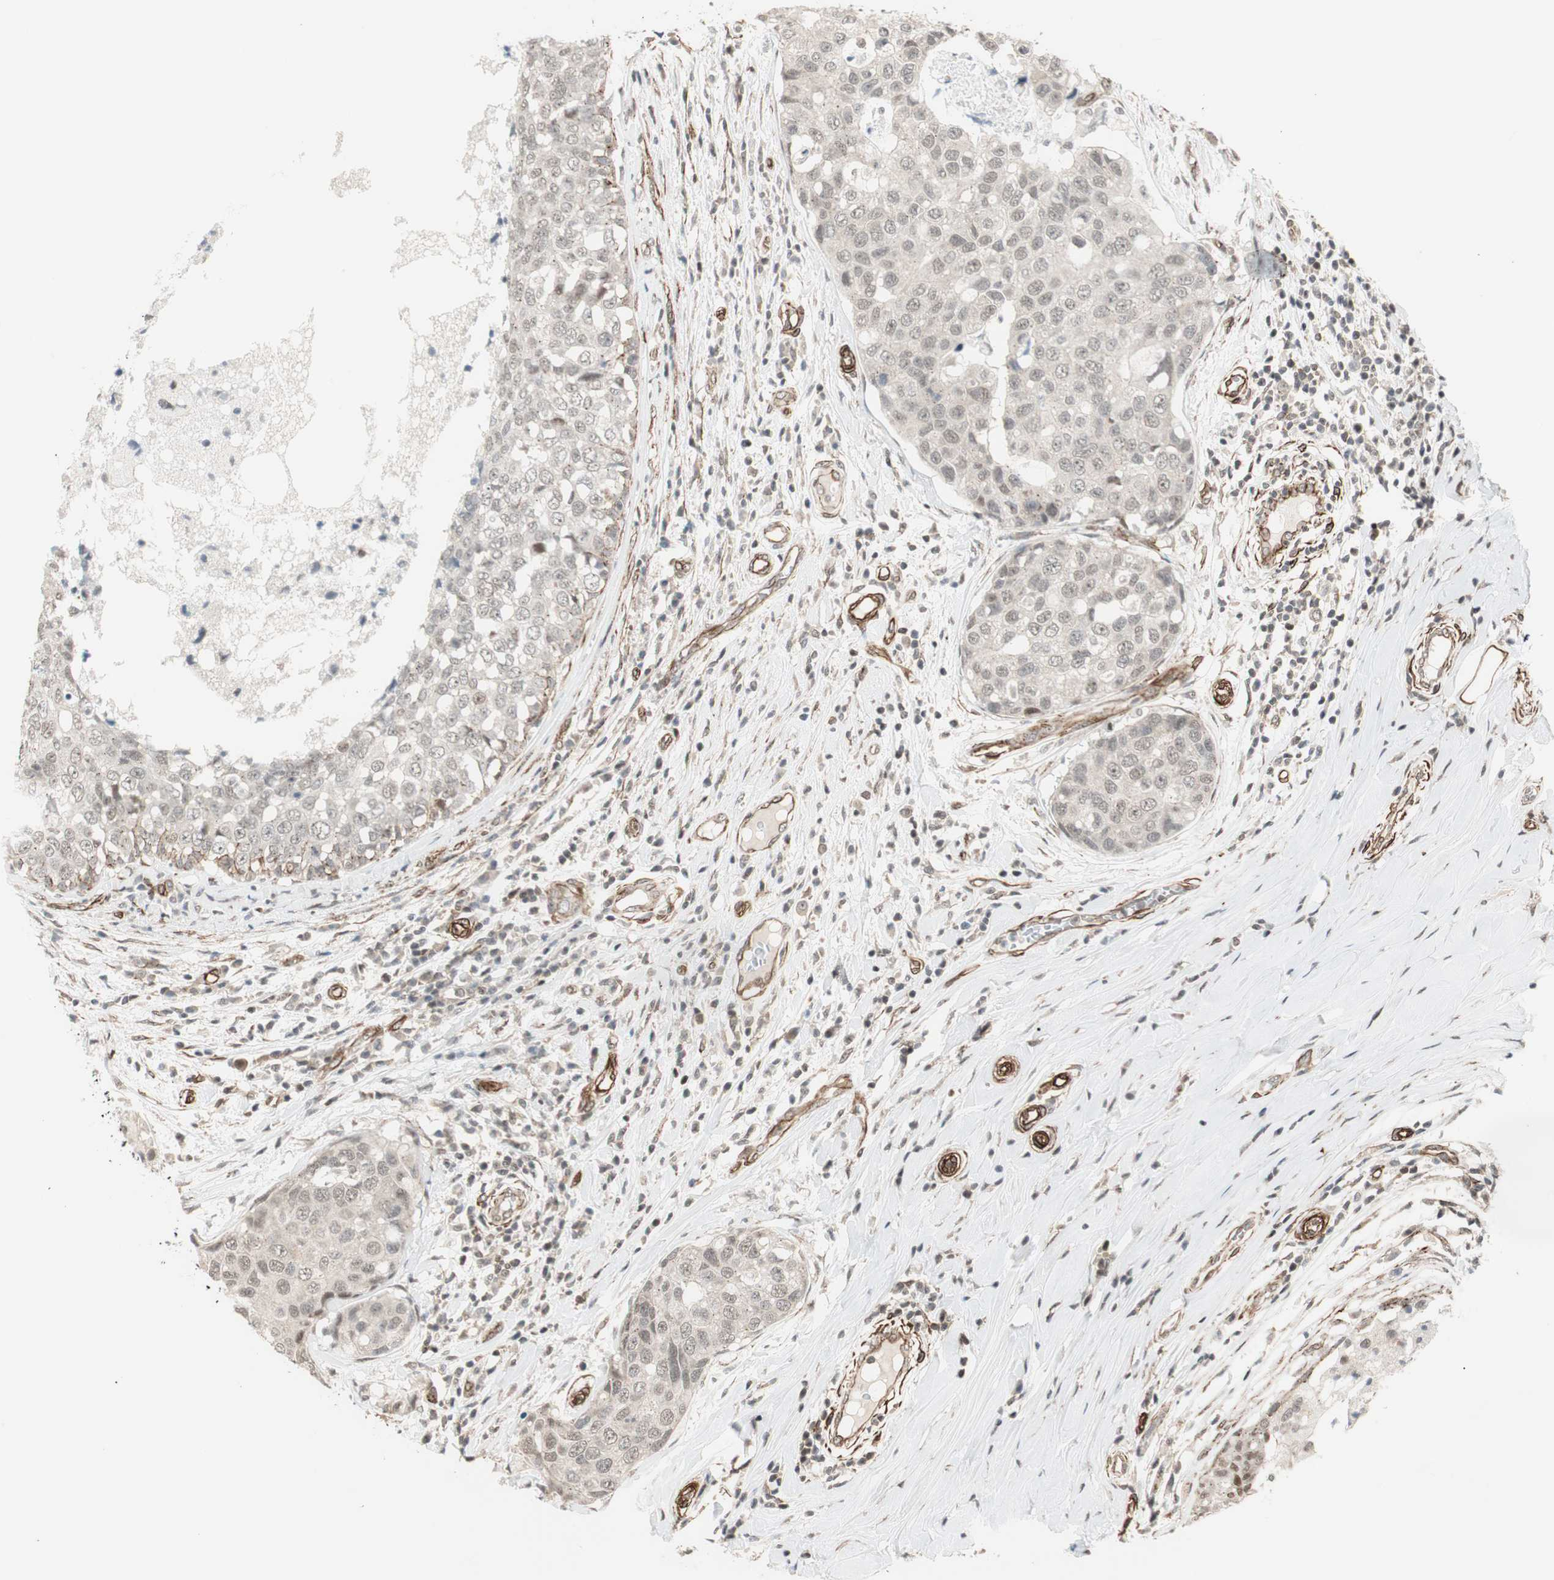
{"staining": {"intensity": "negative", "quantity": "none", "location": "none"}, "tissue": "breast cancer", "cell_type": "Tumor cells", "image_type": "cancer", "snomed": [{"axis": "morphology", "description": "Duct carcinoma"}, {"axis": "topography", "description": "Breast"}], "caption": "This is an IHC micrograph of human breast cancer (infiltrating ductal carcinoma). There is no expression in tumor cells.", "gene": "CDK19", "patient": {"sex": "female", "age": 27}}